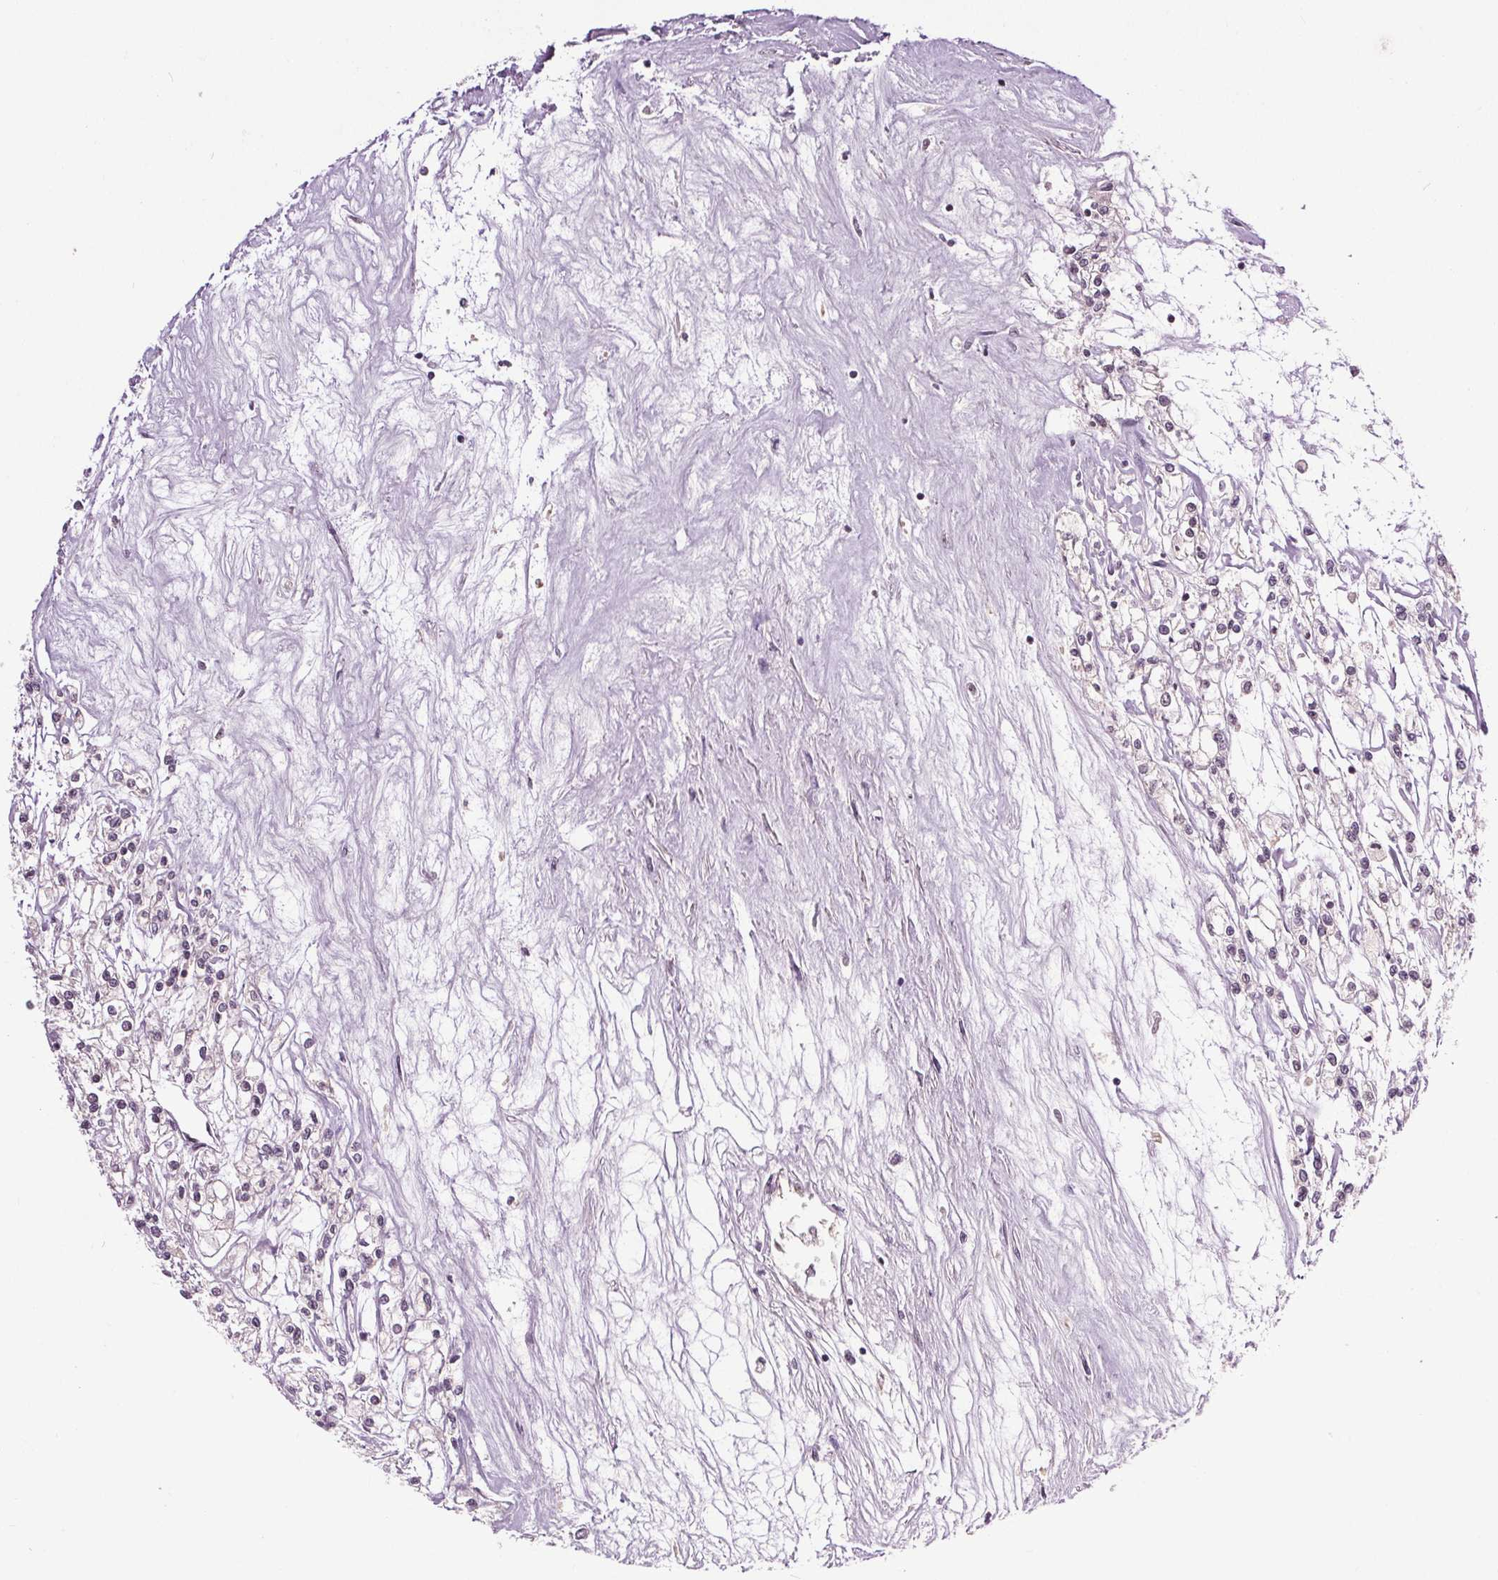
{"staining": {"intensity": "negative", "quantity": "none", "location": "none"}, "tissue": "renal cancer", "cell_type": "Tumor cells", "image_type": "cancer", "snomed": [{"axis": "morphology", "description": "Adenocarcinoma, NOS"}, {"axis": "topography", "description": "Kidney"}], "caption": "High magnification brightfield microscopy of adenocarcinoma (renal) stained with DAB (brown) and counterstained with hematoxylin (blue): tumor cells show no significant staining.", "gene": "MED6", "patient": {"sex": "female", "age": 59}}